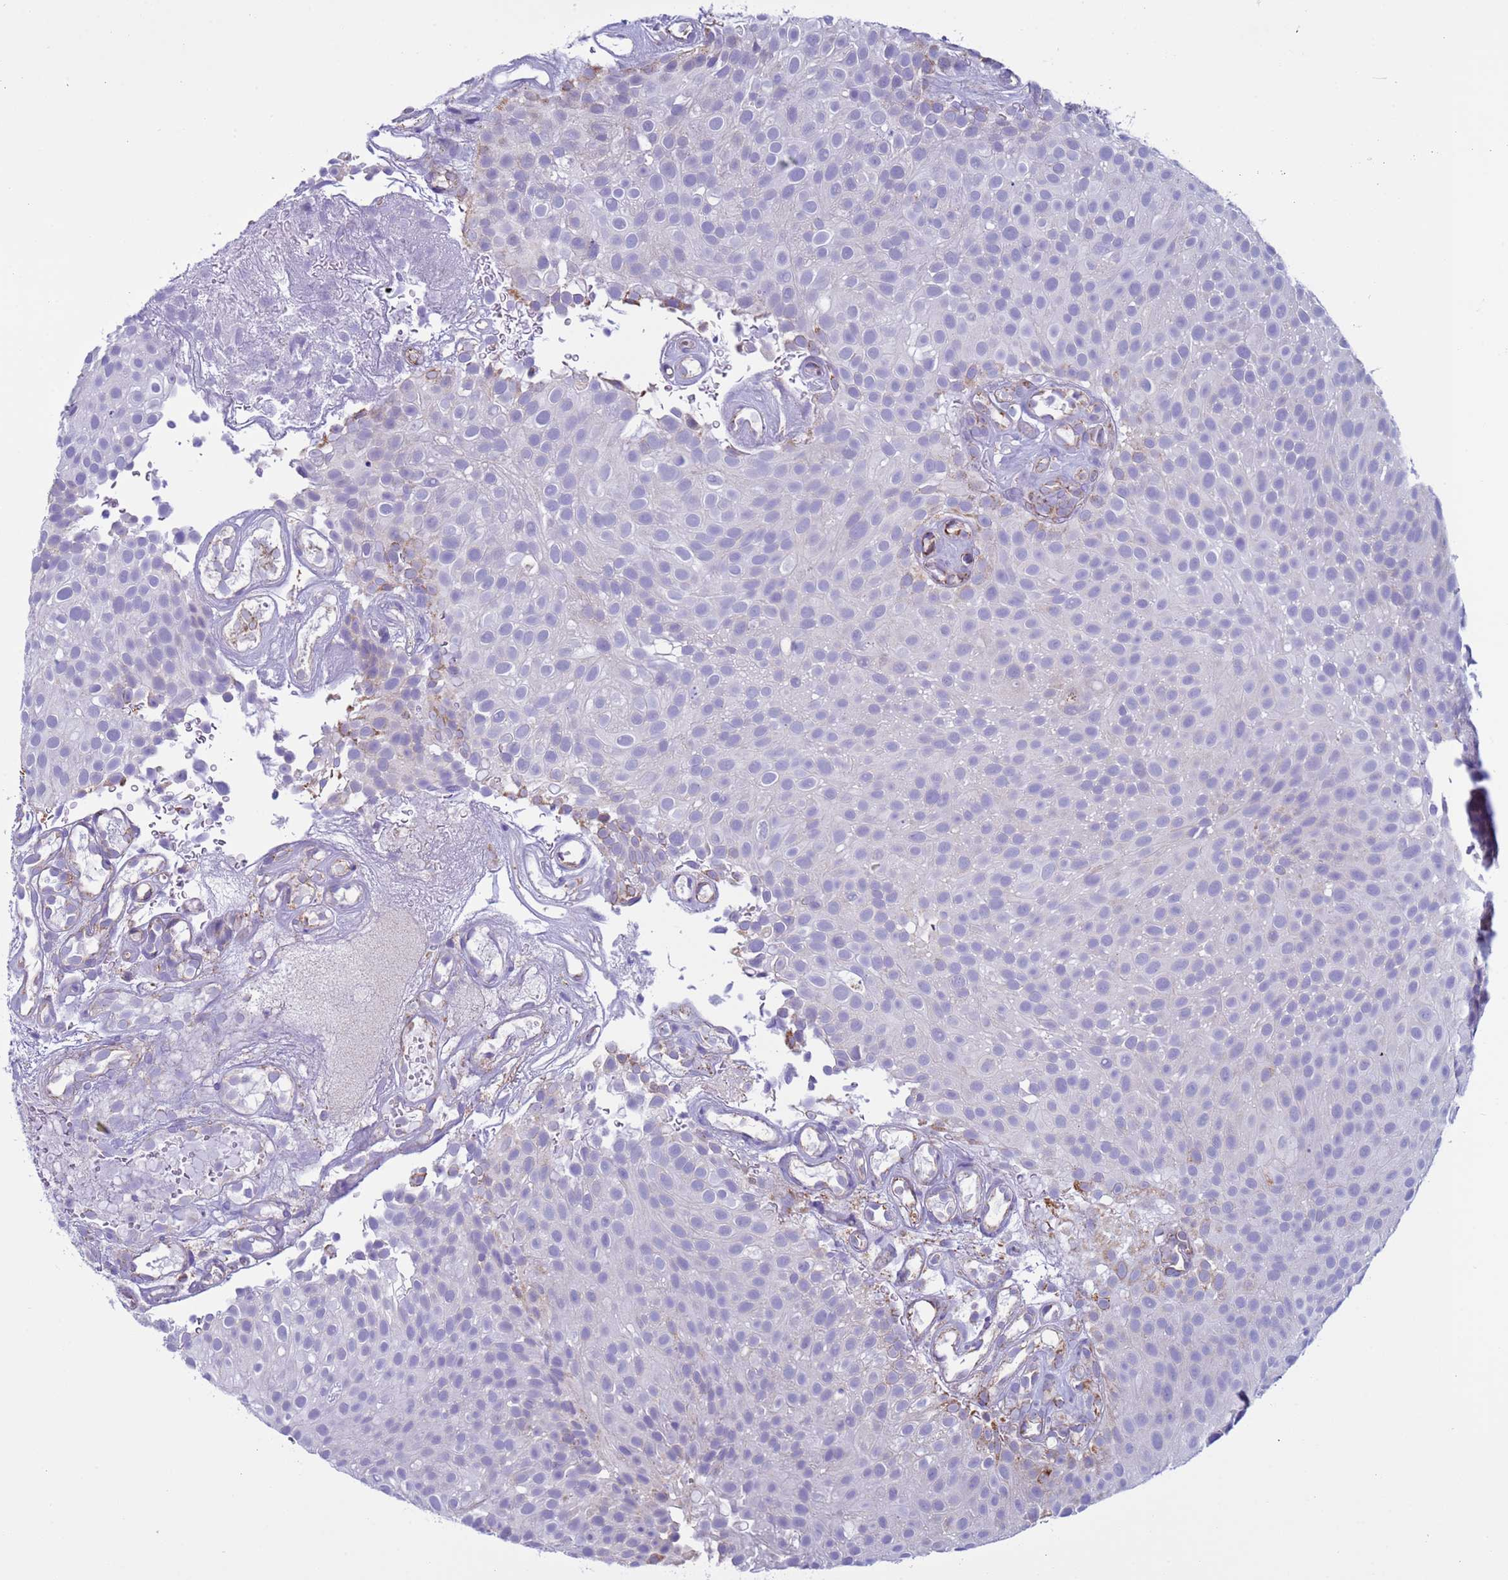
{"staining": {"intensity": "negative", "quantity": "none", "location": "none"}, "tissue": "urothelial cancer", "cell_type": "Tumor cells", "image_type": "cancer", "snomed": [{"axis": "morphology", "description": "Urothelial carcinoma, Low grade"}, {"axis": "topography", "description": "Urinary bladder"}], "caption": "This is an immunohistochemistry histopathology image of low-grade urothelial carcinoma. There is no staining in tumor cells.", "gene": "NCALD", "patient": {"sex": "male", "age": 78}}